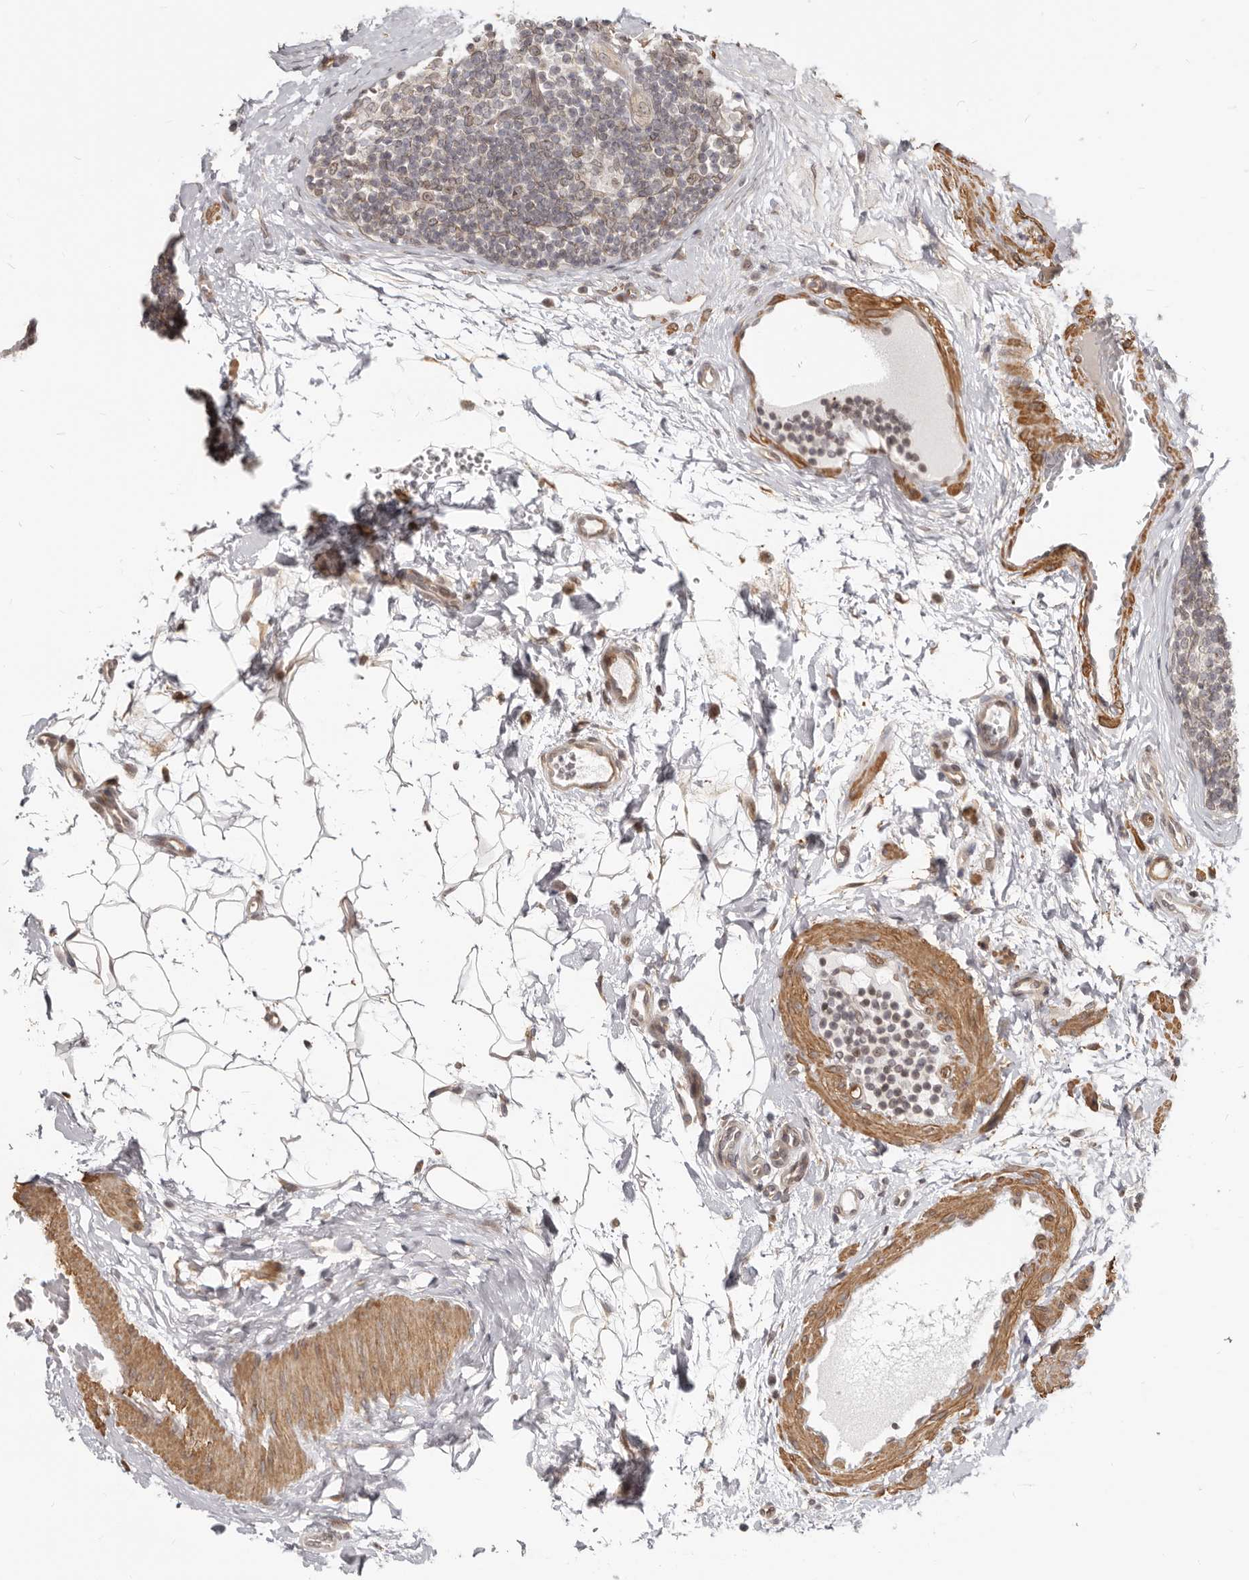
{"staining": {"intensity": "moderate", "quantity": ">75%", "location": "cytoplasmic/membranous,nuclear"}, "tissue": "lymph node", "cell_type": "Germinal center cells", "image_type": "normal", "snomed": [{"axis": "morphology", "description": "Normal tissue, NOS"}, {"axis": "topography", "description": "Lymph node"}], "caption": "This histopathology image reveals immunohistochemistry staining of normal human lymph node, with medium moderate cytoplasmic/membranous,nuclear positivity in about >75% of germinal center cells.", "gene": "NUP153", "patient": {"sex": "female", "age": 22}}